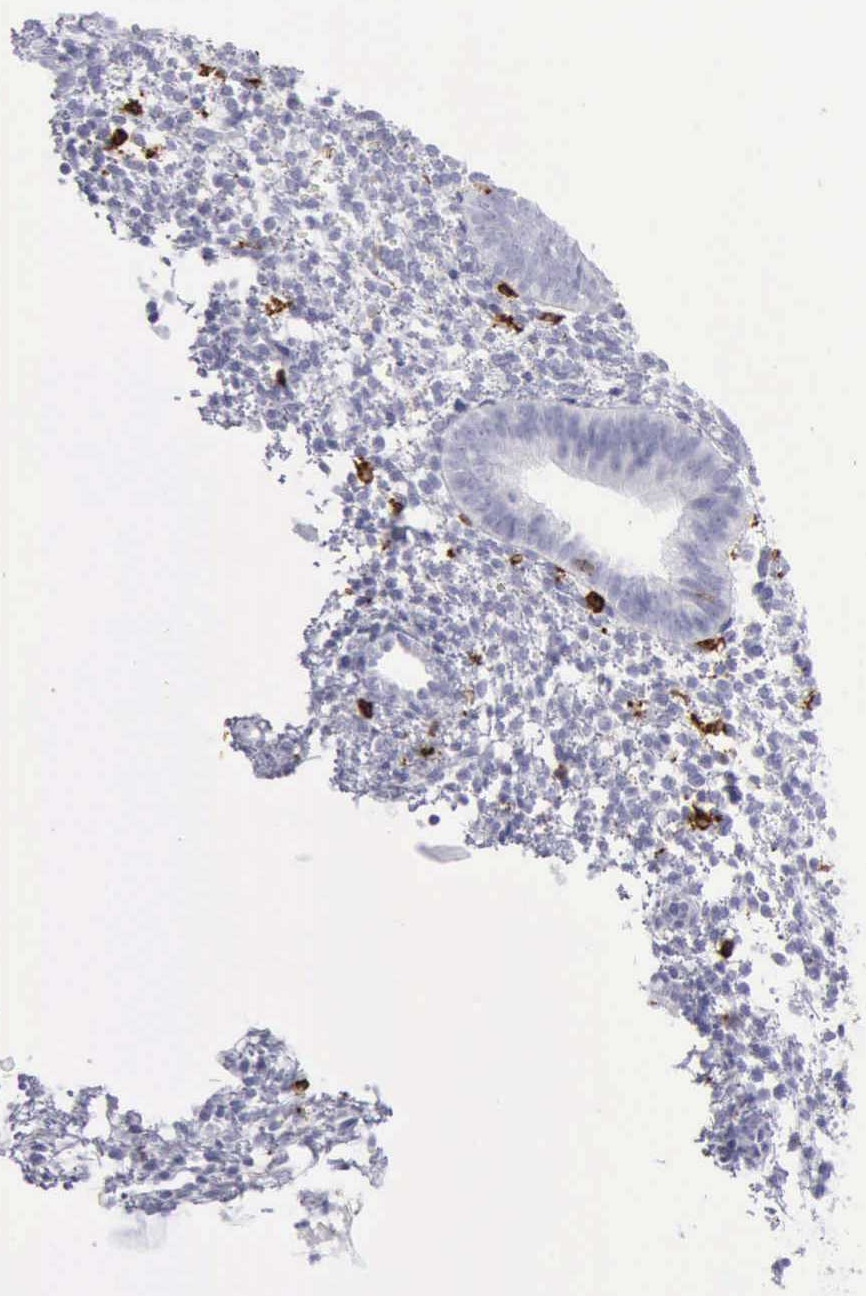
{"staining": {"intensity": "negative", "quantity": "none", "location": "none"}, "tissue": "endometrium", "cell_type": "Cells in endometrial stroma", "image_type": "normal", "snomed": [{"axis": "morphology", "description": "Normal tissue, NOS"}, {"axis": "topography", "description": "Endometrium"}], "caption": "DAB immunohistochemical staining of normal human endometrium exhibits no significant staining in cells in endometrial stroma. The staining is performed using DAB (3,3'-diaminobenzidine) brown chromogen with nuclei counter-stained in using hematoxylin.", "gene": "NCAM1", "patient": {"sex": "female", "age": 35}}